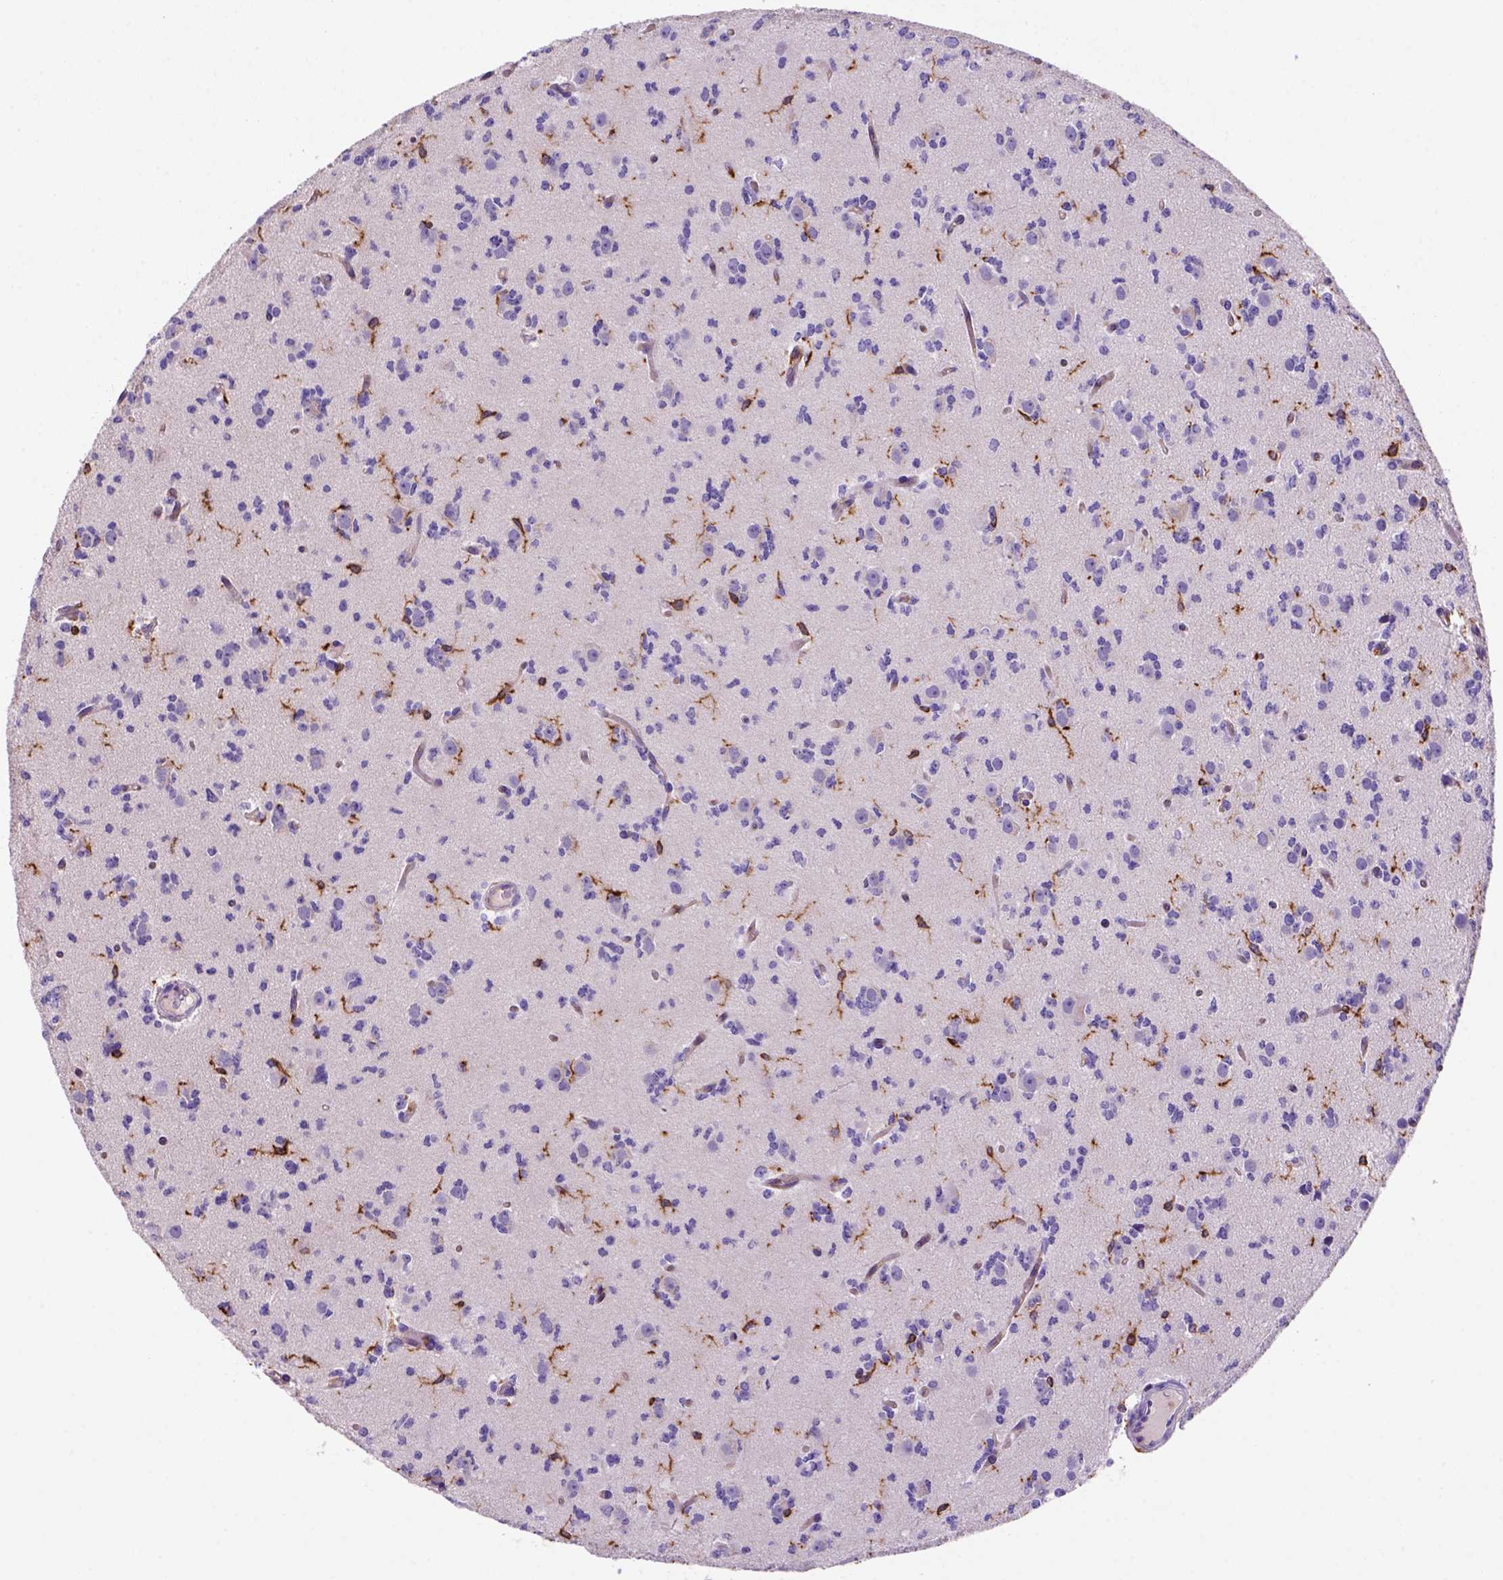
{"staining": {"intensity": "negative", "quantity": "none", "location": "none"}, "tissue": "glioma", "cell_type": "Tumor cells", "image_type": "cancer", "snomed": [{"axis": "morphology", "description": "Glioma, malignant, Low grade"}, {"axis": "topography", "description": "Brain"}], "caption": "Immunohistochemistry of human malignant glioma (low-grade) shows no positivity in tumor cells. (IHC, brightfield microscopy, high magnification).", "gene": "INPP5D", "patient": {"sex": "male", "age": 27}}